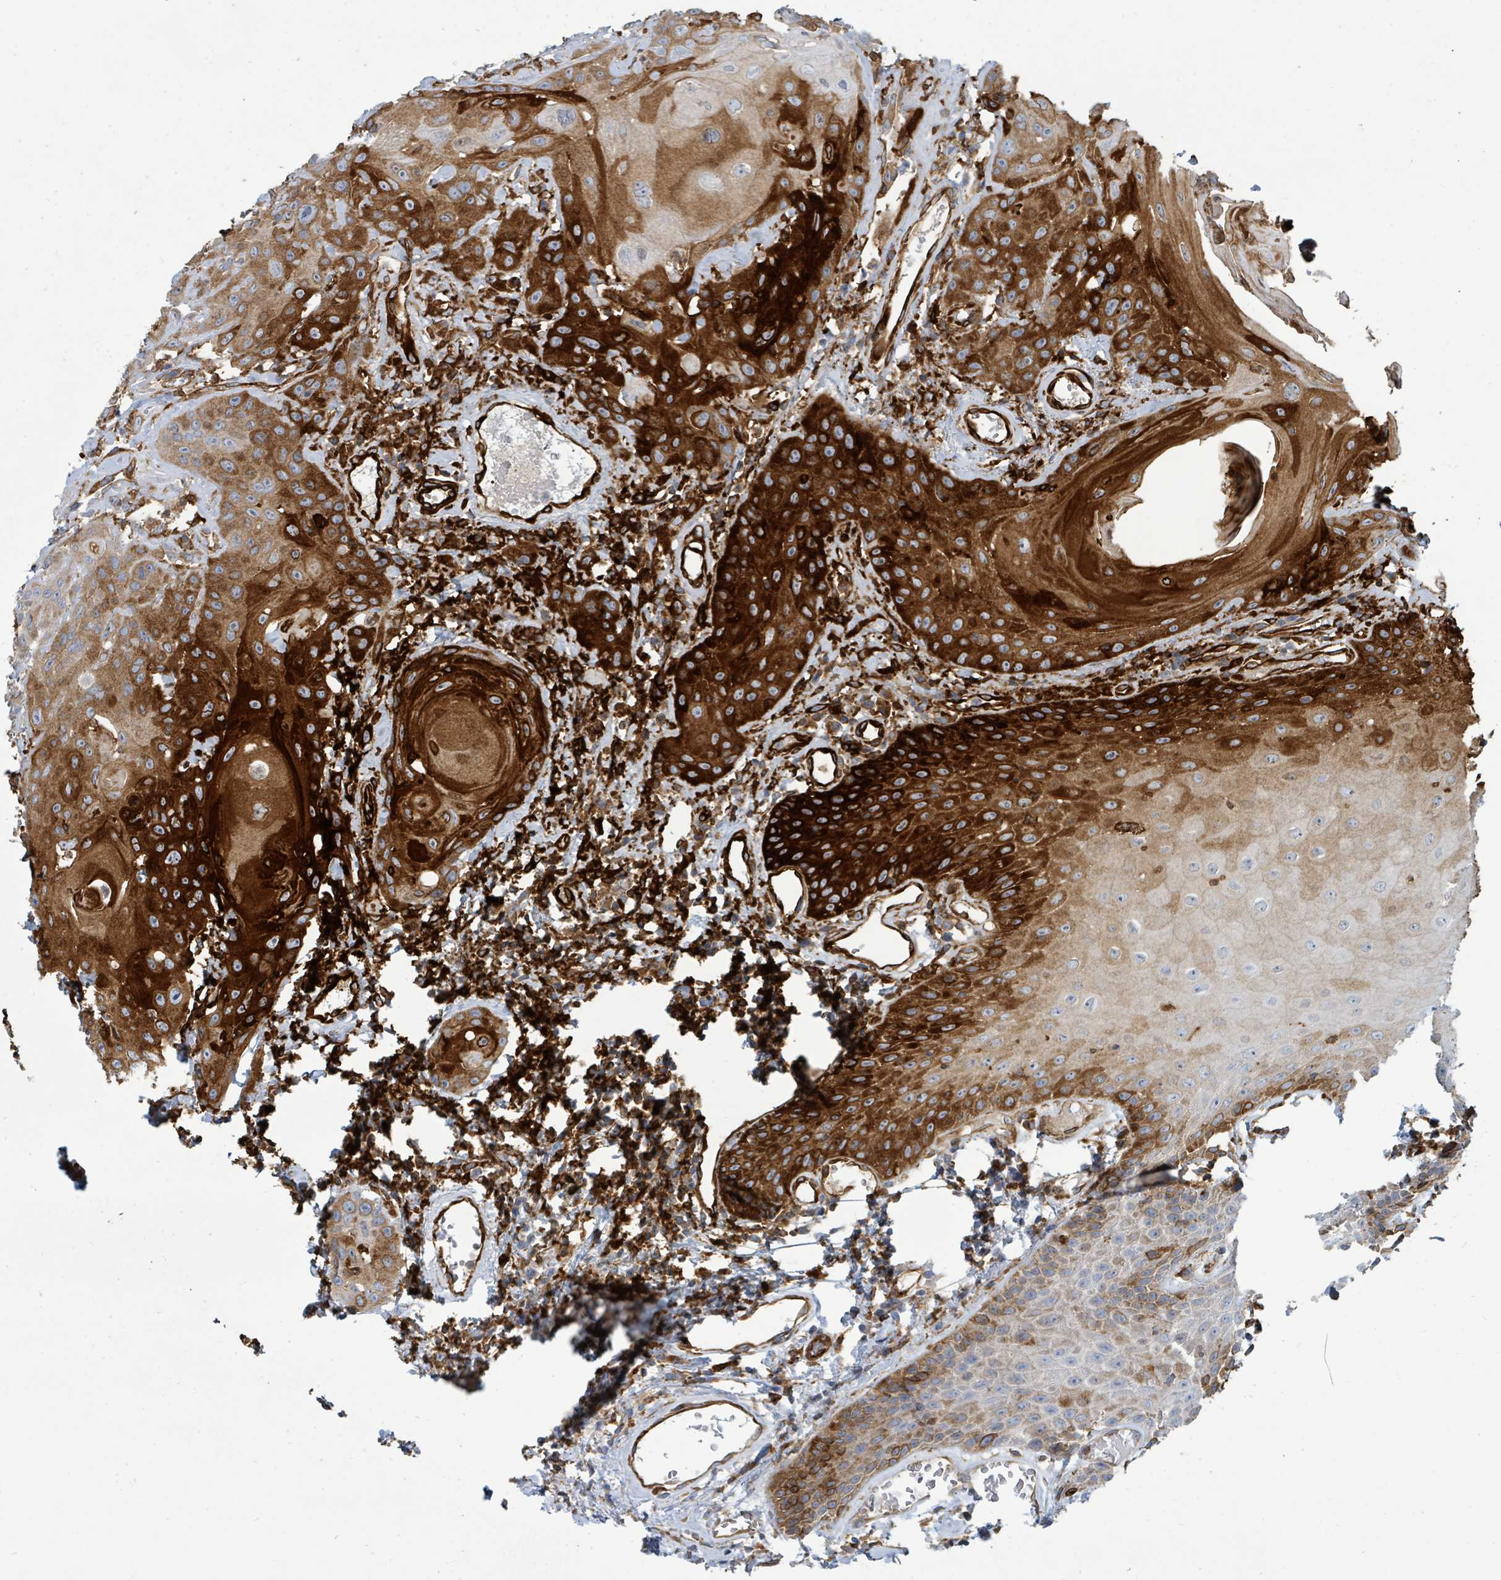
{"staining": {"intensity": "strong", "quantity": "25%-75%", "location": "cytoplasmic/membranous"}, "tissue": "head and neck cancer", "cell_type": "Tumor cells", "image_type": "cancer", "snomed": [{"axis": "morphology", "description": "Squamous cell carcinoma, NOS"}, {"axis": "topography", "description": "Head-Neck"}], "caption": "High-power microscopy captured an immunohistochemistry histopathology image of head and neck squamous cell carcinoma, revealing strong cytoplasmic/membranous staining in about 25%-75% of tumor cells.", "gene": "IFIT1", "patient": {"sex": "female", "age": 59}}